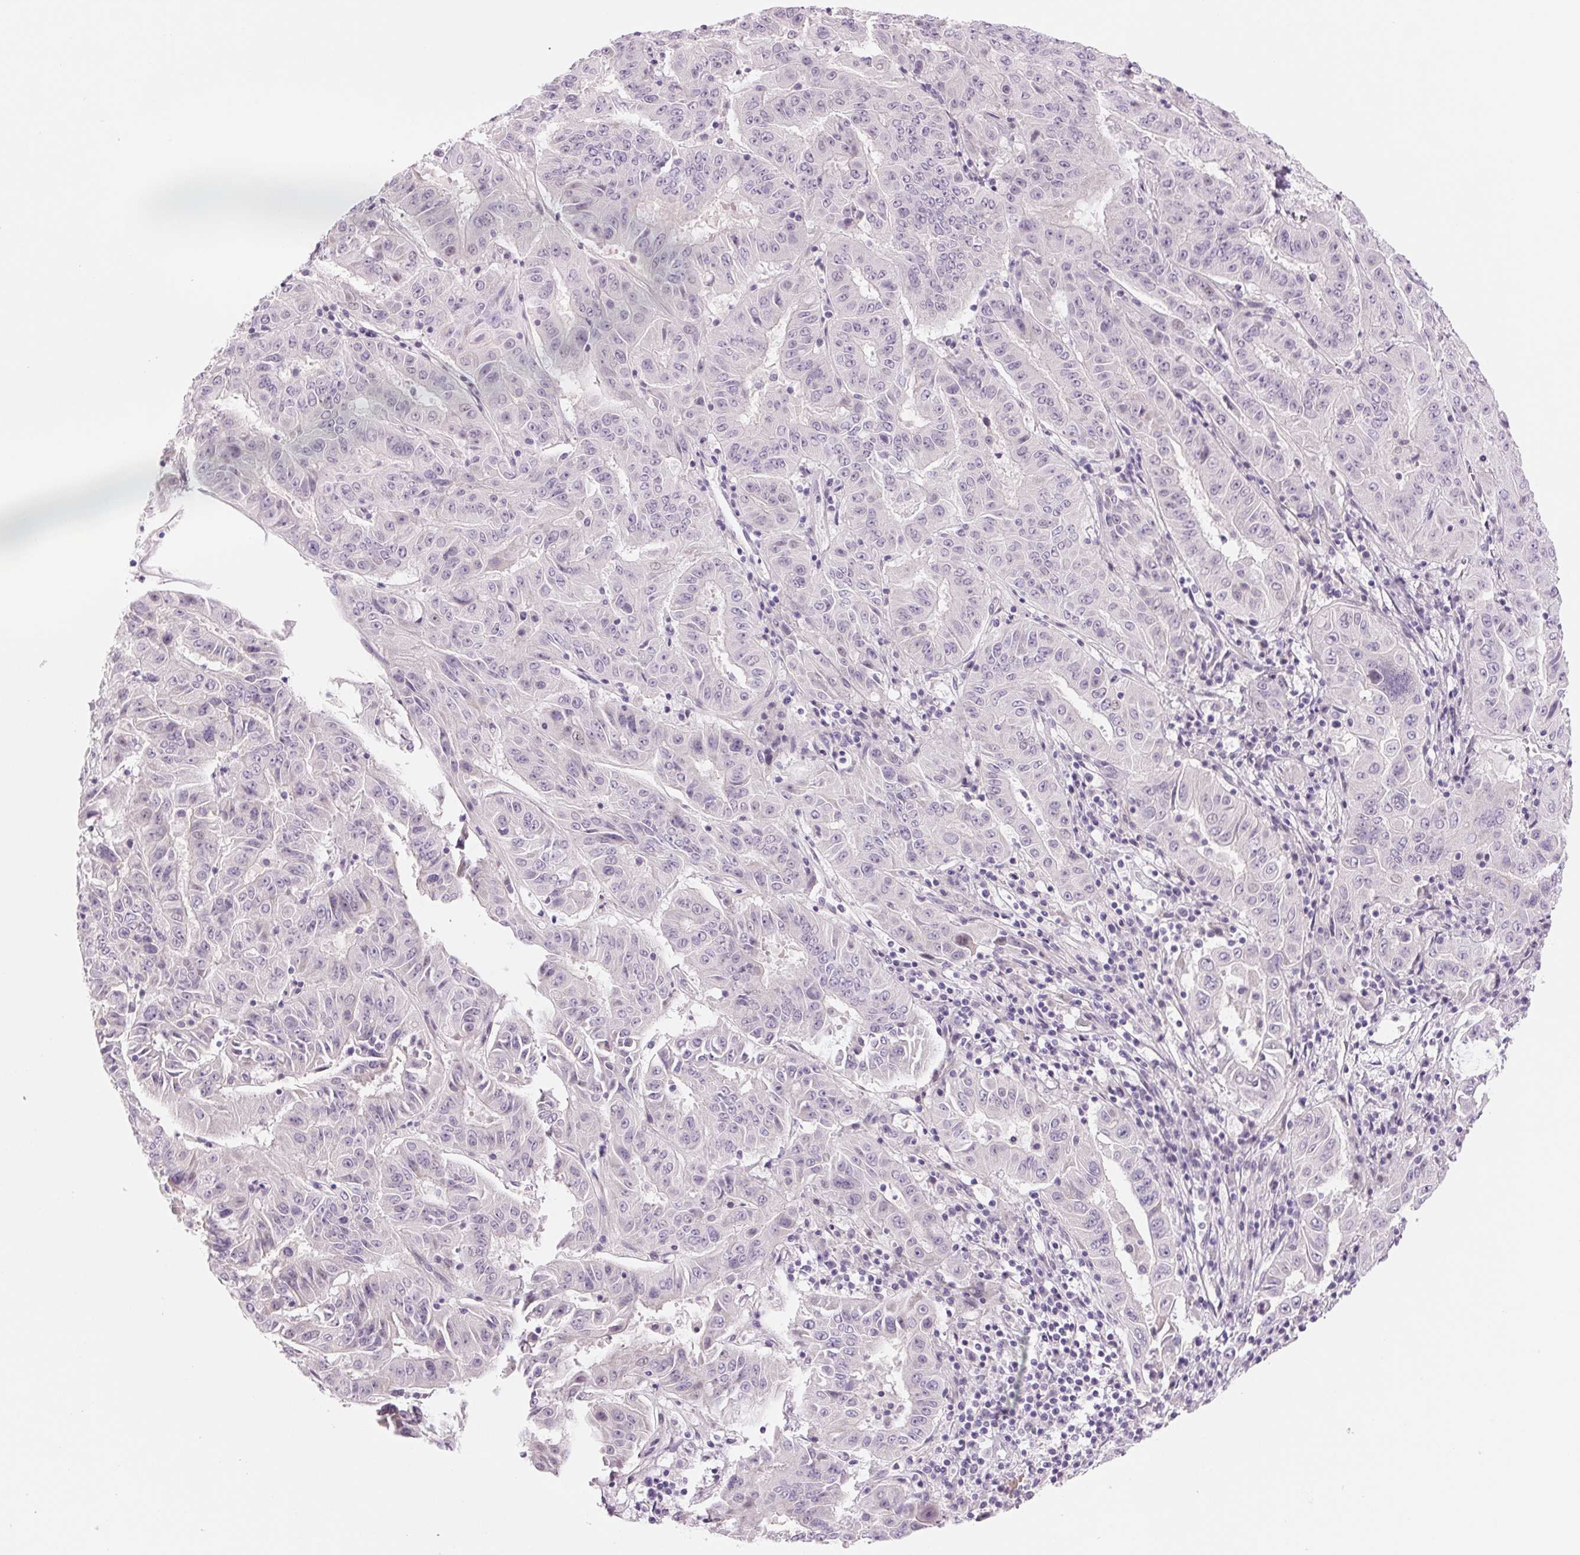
{"staining": {"intensity": "negative", "quantity": "none", "location": "none"}, "tissue": "pancreatic cancer", "cell_type": "Tumor cells", "image_type": "cancer", "snomed": [{"axis": "morphology", "description": "Adenocarcinoma, NOS"}, {"axis": "topography", "description": "Pancreas"}], "caption": "The immunohistochemistry photomicrograph has no significant expression in tumor cells of pancreatic adenocarcinoma tissue.", "gene": "CCDC168", "patient": {"sex": "male", "age": 63}}